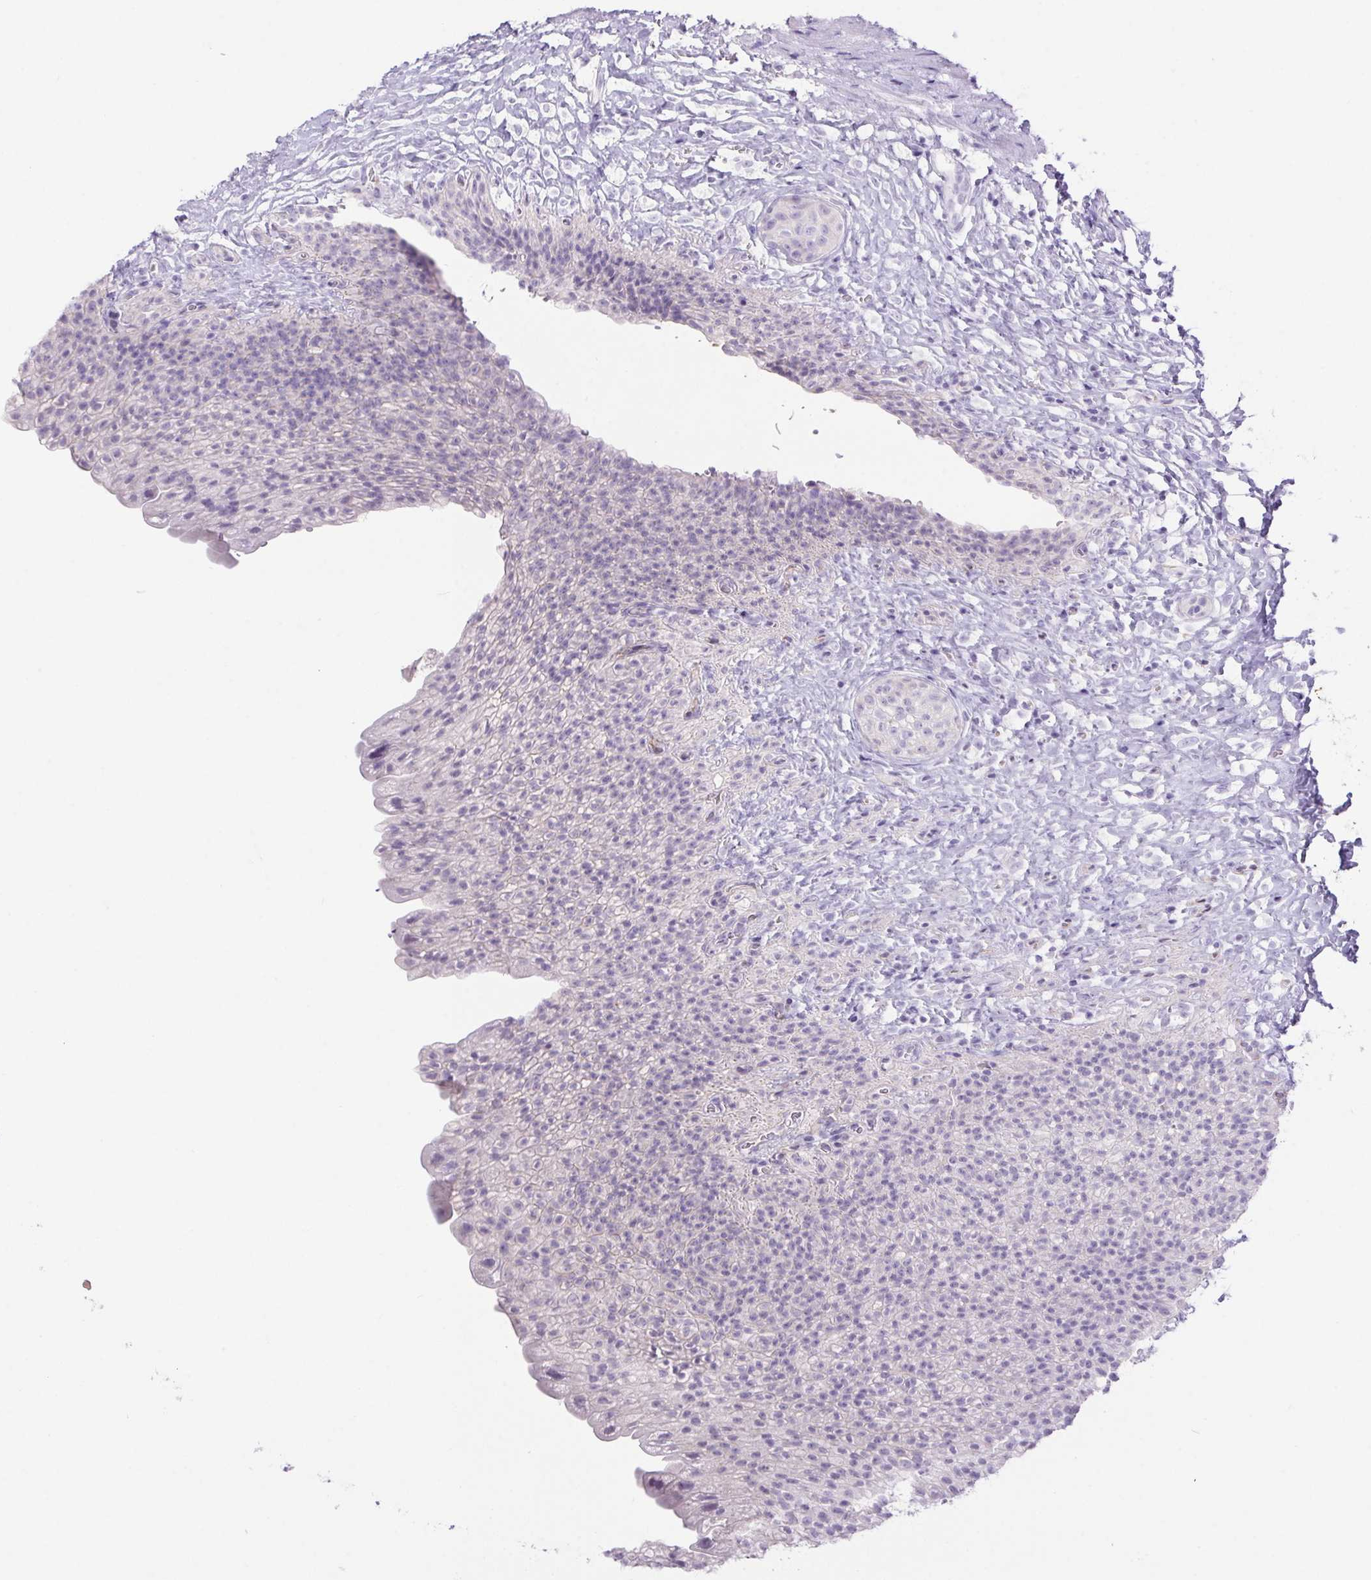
{"staining": {"intensity": "negative", "quantity": "none", "location": "none"}, "tissue": "urinary bladder", "cell_type": "Urothelial cells", "image_type": "normal", "snomed": [{"axis": "morphology", "description": "Normal tissue, NOS"}, {"axis": "topography", "description": "Urinary bladder"}, {"axis": "topography", "description": "Prostate"}], "caption": "This image is of benign urinary bladder stained with immunohistochemistry to label a protein in brown with the nuclei are counter-stained blue. There is no expression in urothelial cells. Brightfield microscopy of IHC stained with DAB (3,3'-diaminobenzidine) (brown) and hematoxylin (blue), captured at high magnification.", "gene": "ERP27", "patient": {"sex": "male", "age": 76}}